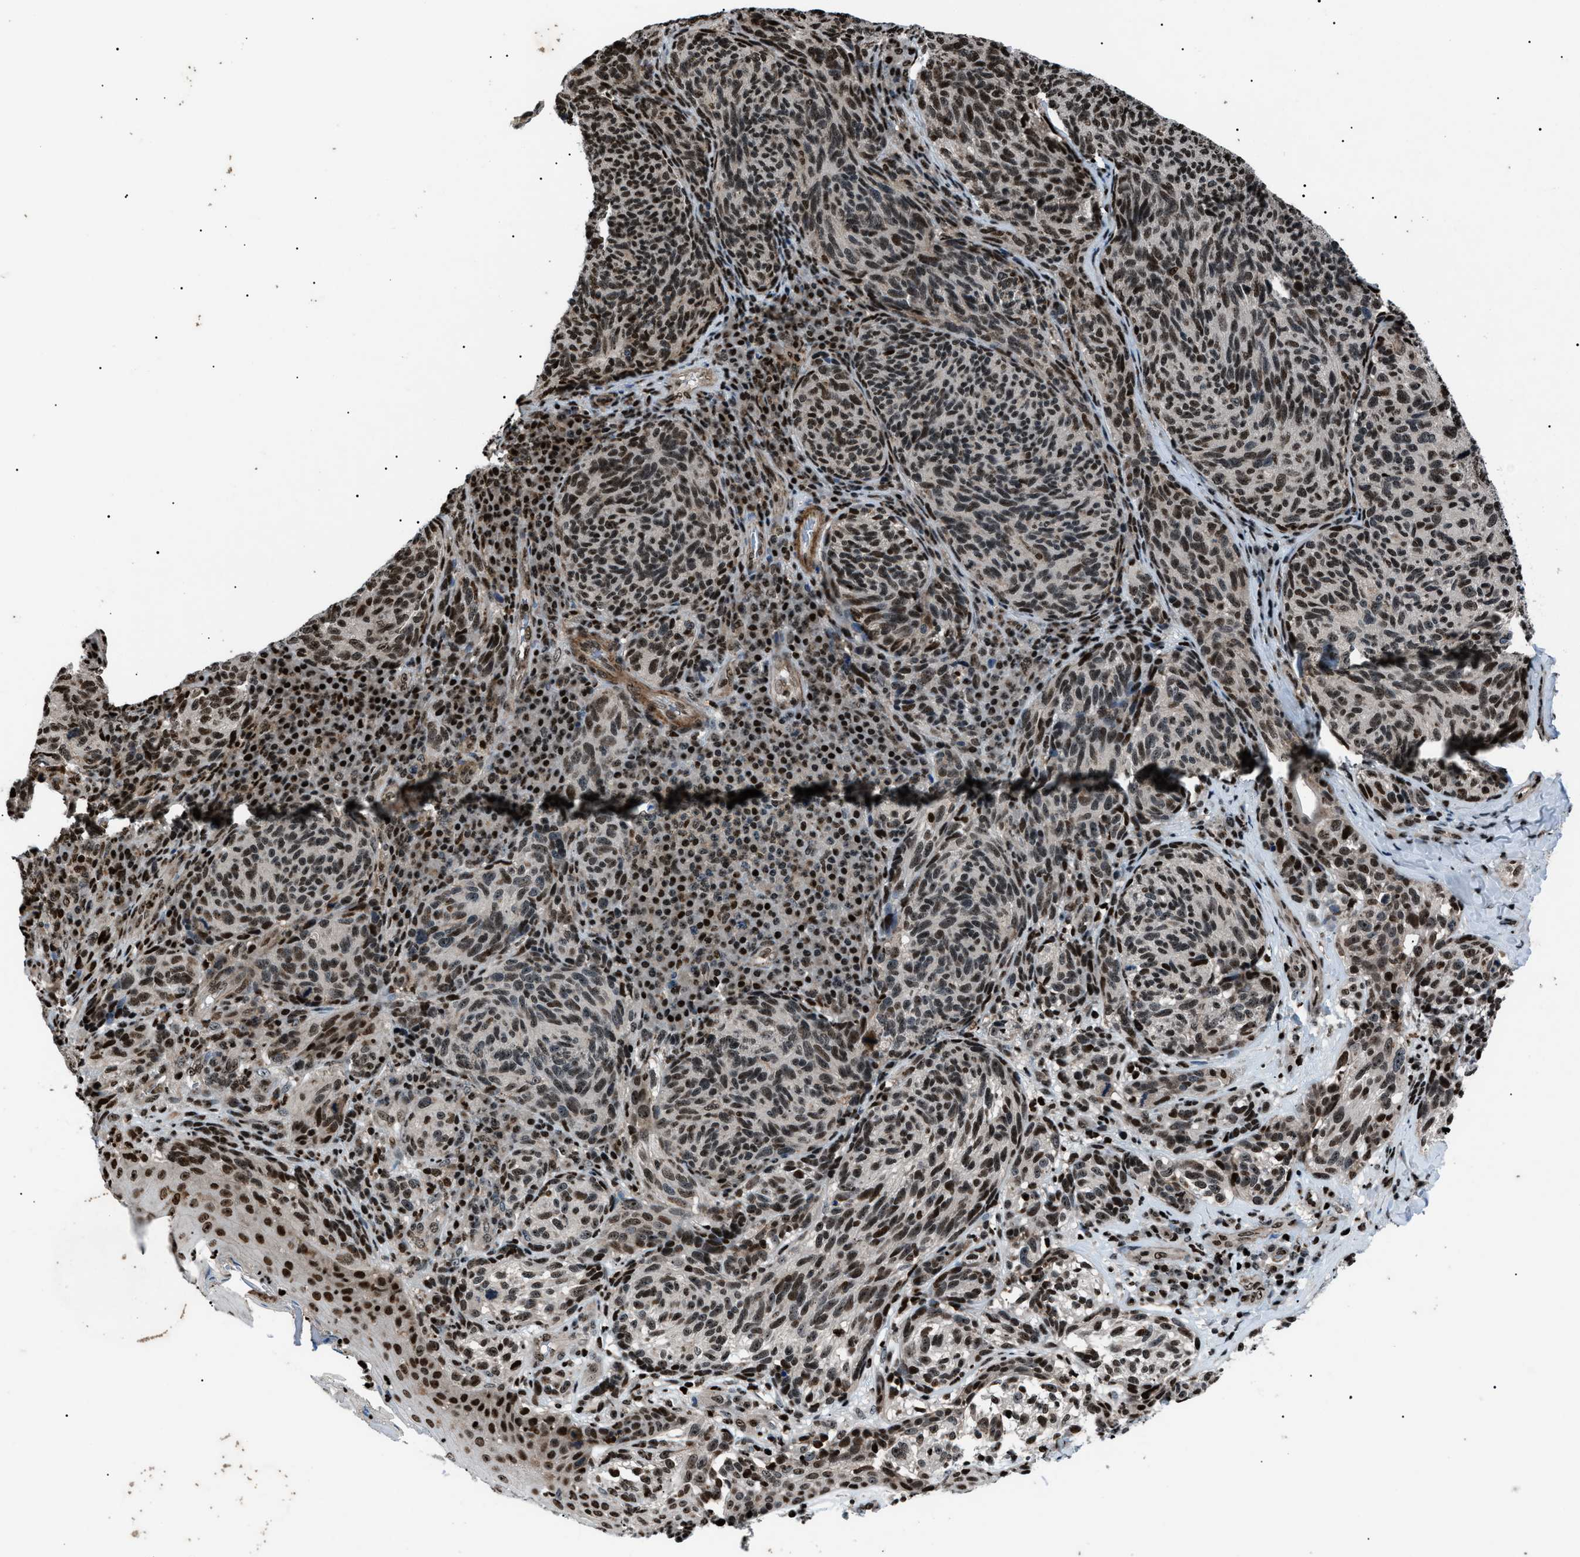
{"staining": {"intensity": "moderate", "quantity": ">75%", "location": "nuclear"}, "tissue": "melanoma", "cell_type": "Tumor cells", "image_type": "cancer", "snomed": [{"axis": "morphology", "description": "Malignant melanoma, NOS"}, {"axis": "topography", "description": "Skin"}], "caption": "Immunohistochemistry (DAB) staining of human melanoma demonstrates moderate nuclear protein expression in about >75% of tumor cells.", "gene": "PRKX", "patient": {"sex": "female", "age": 73}}